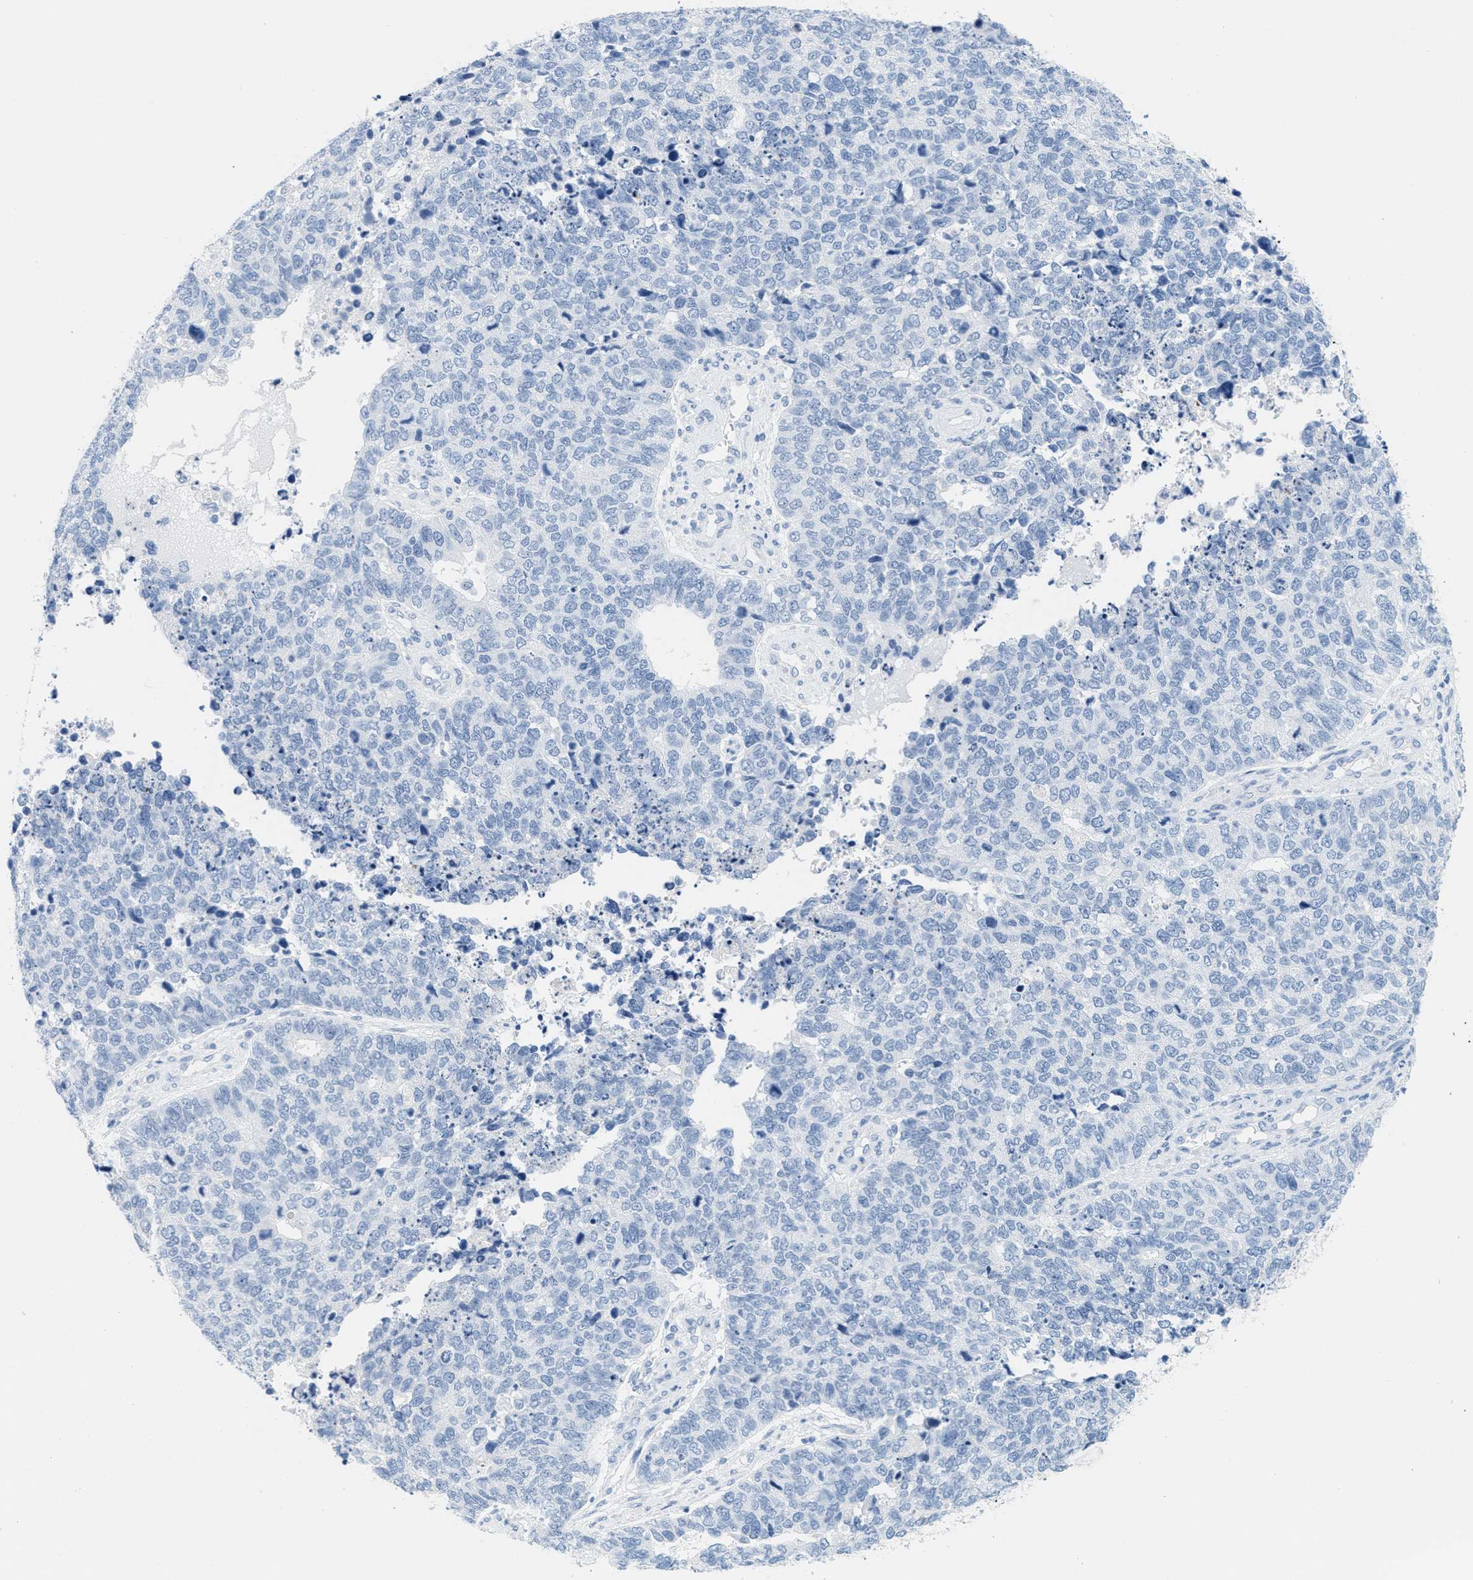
{"staining": {"intensity": "negative", "quantity": "none", "location": "none"}, "tissue": "cervical cancer", "cell_type": "Tumor cells", "image_type": "cancer", "snomed": [{"axis": "morphology", "description": "Squamous cell carcinoma, NOS"}, {"axis": "topography", "description": "Cervix"}], "caption": "Tumor cells are negative for brown protein staining in cervical squamous cell carcinoma.", "gene": "GPM6A", "patient": {"sex": "female", "age": 63}}